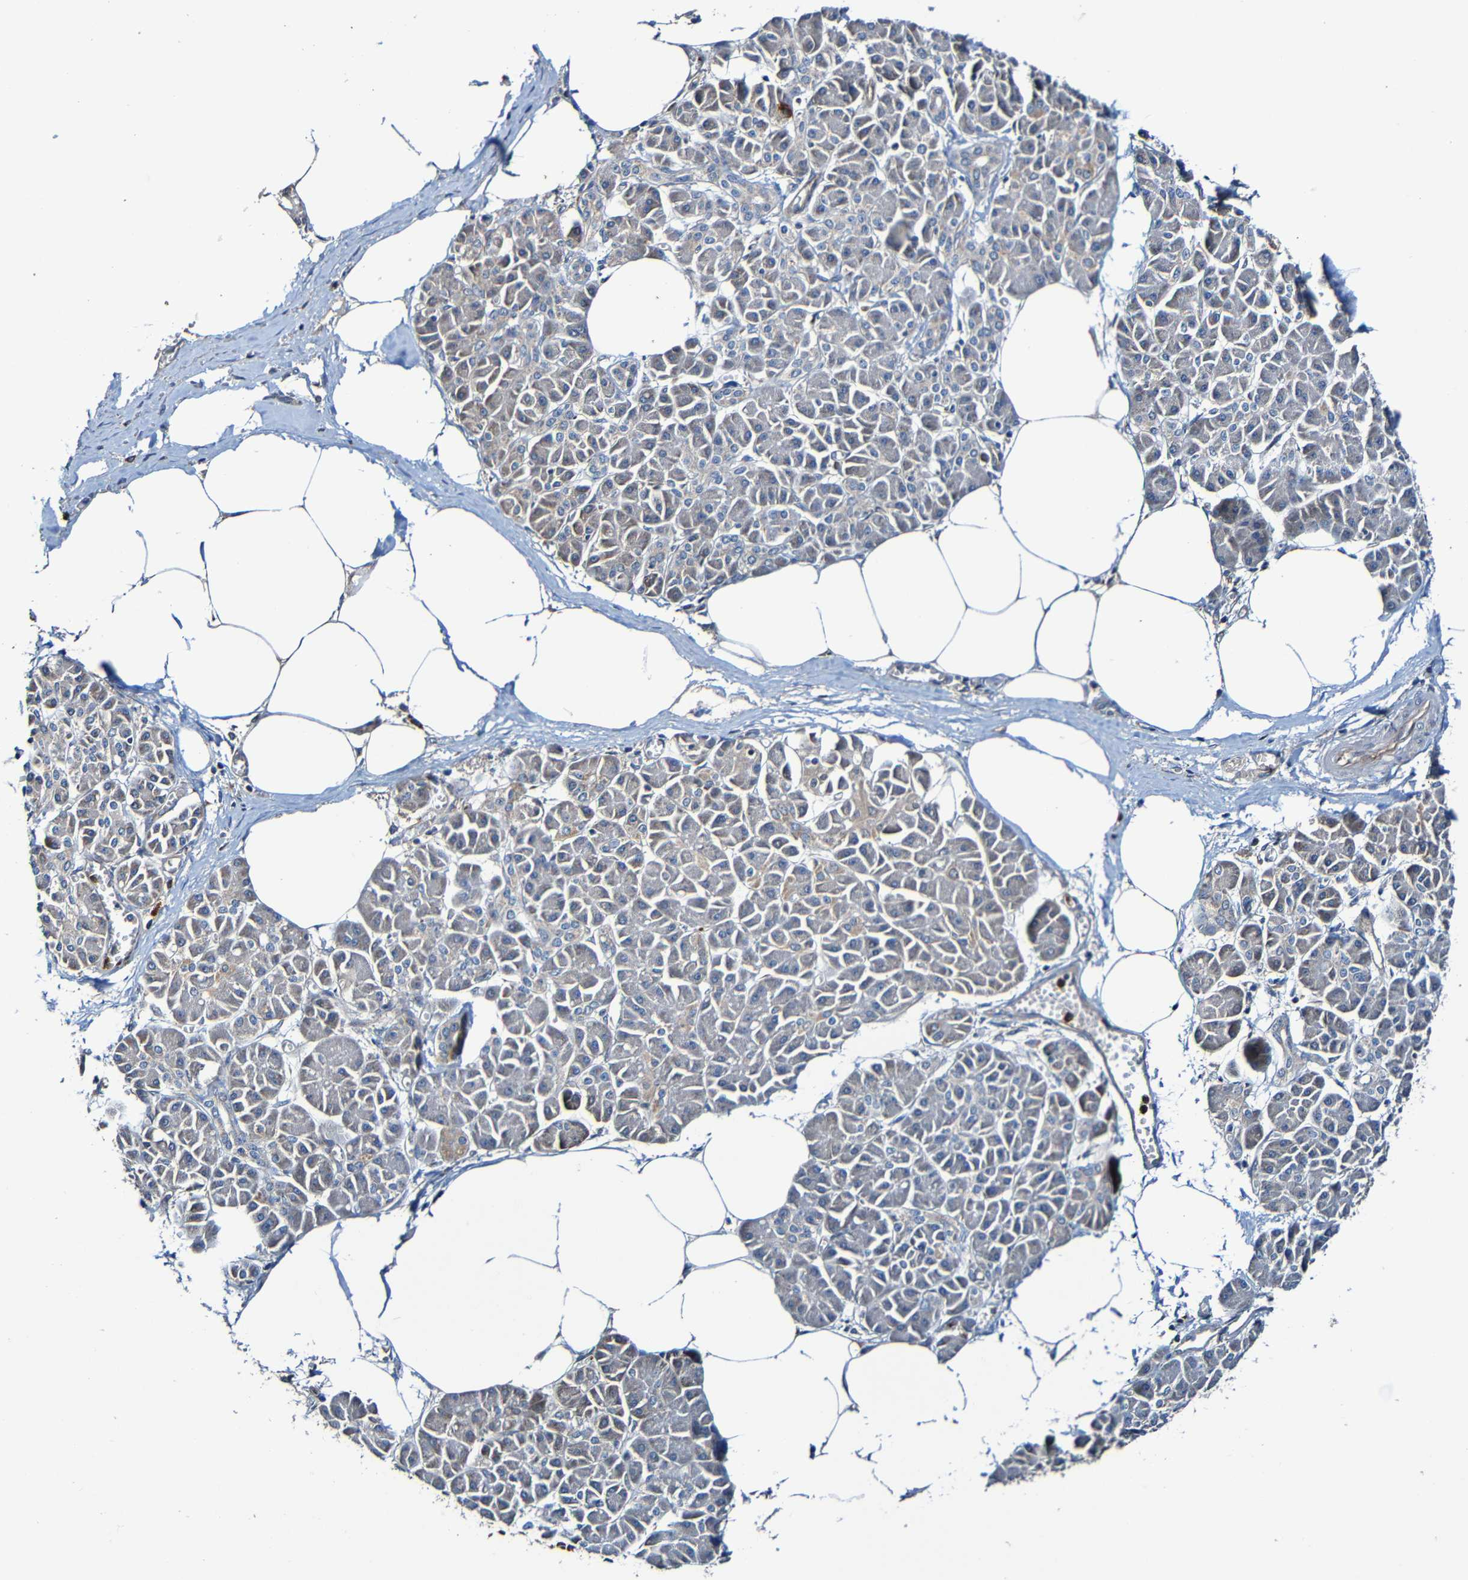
{"staining": {"intensity": "weak", "quantity": "25%-75%", "location": "cytoplasmic/membranous"}, "tissue": "pancreatic cancer", "cell_type": "Tumor cells", "image_type": "cancer", "snomed": [{"axis": "morphology", "description": "Adenocarcinoma, NOS"}, {"axis": "topography", "description": "Pancreas"}], "caption": "The image demonstrates a brown stain indicating the presence of a protein in the cytoplasmic/membranous of tumor cells in pancreatic adenocarcinoma.", "gene": "ADAM15", "patient": {"sex": "female", "age": 70}}